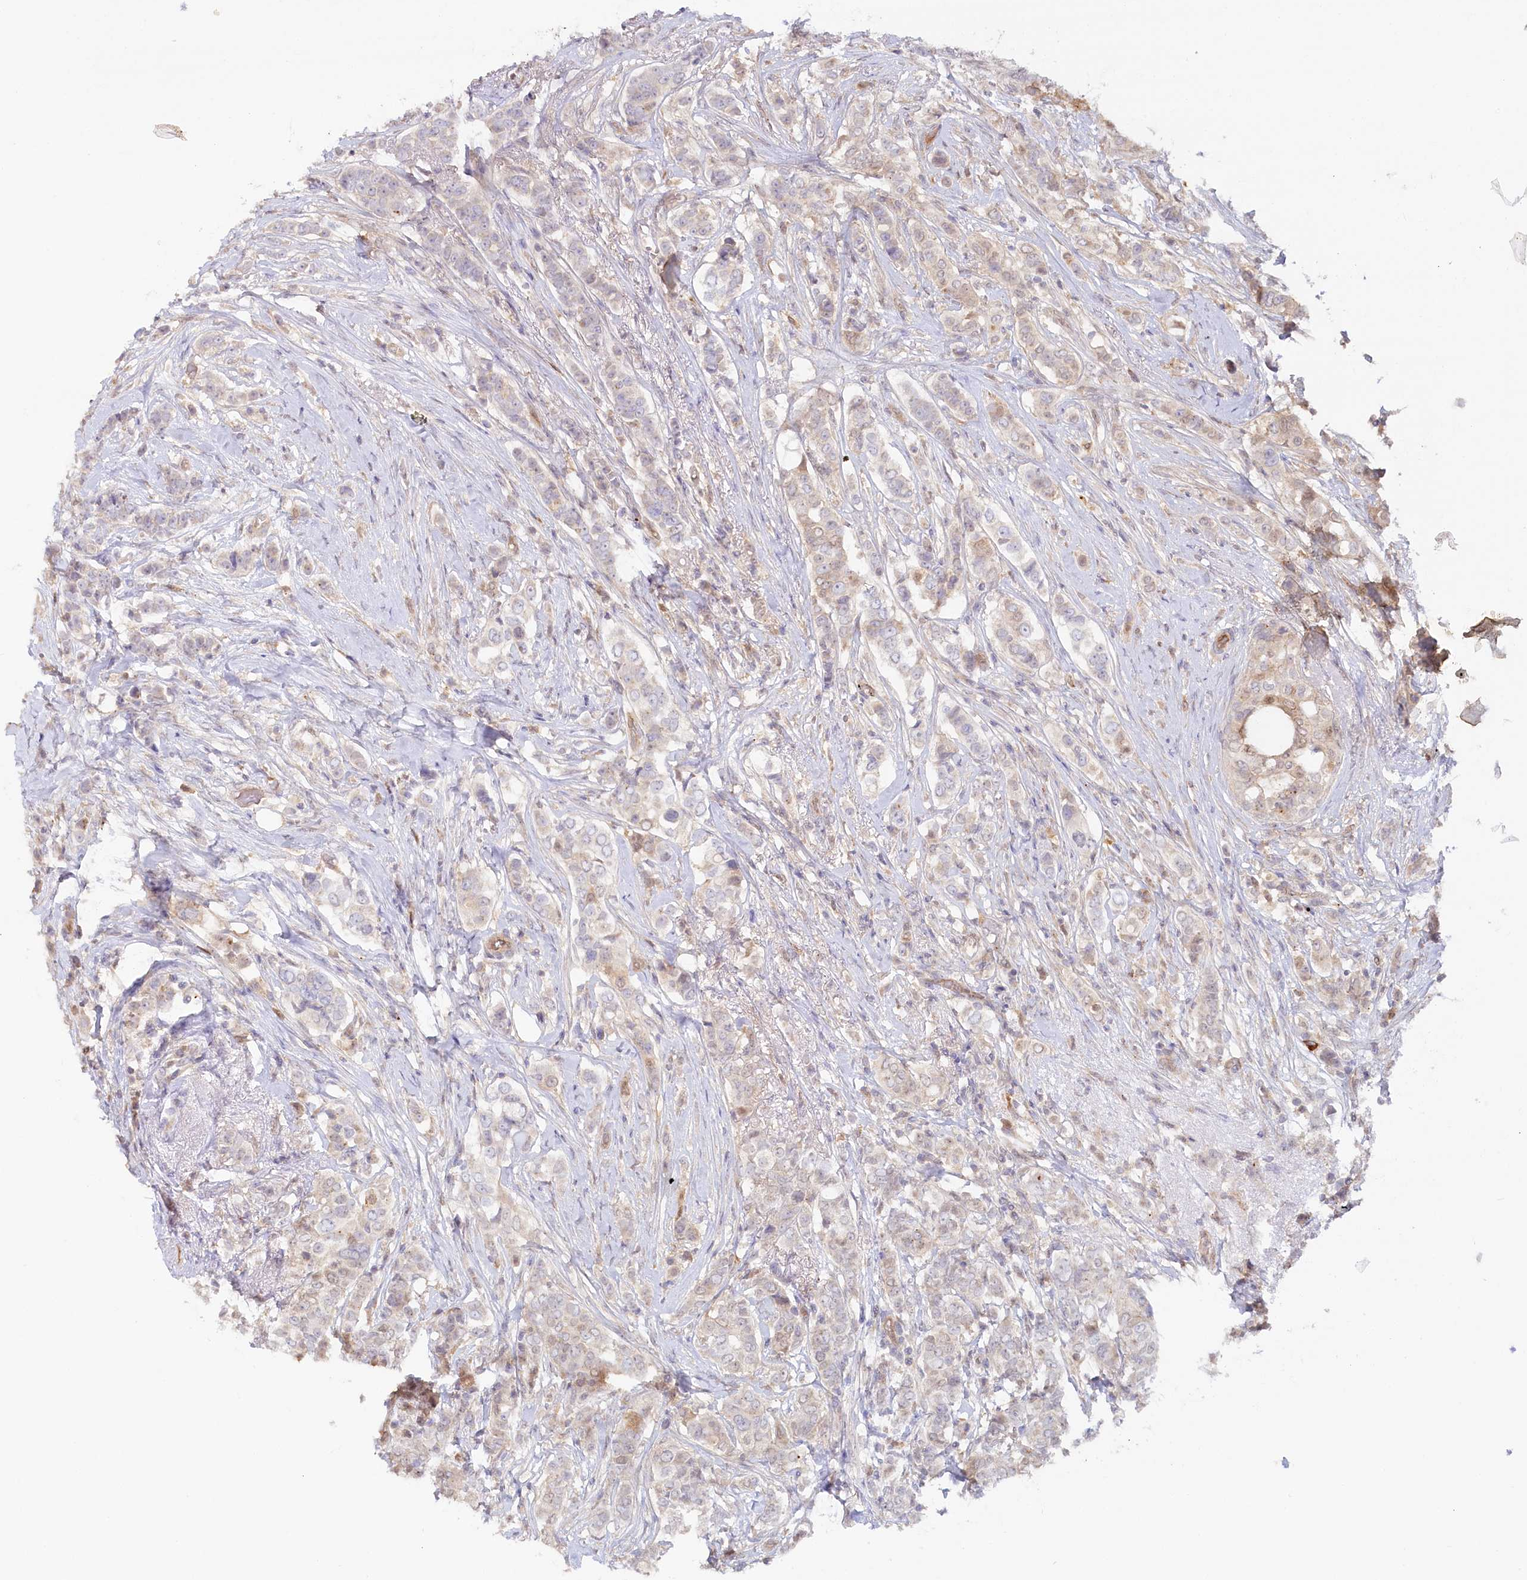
{"staining": {"intensity": "weak", "quantity": "25%-75%", "location": "cytoplasmic/membranous,nuclear"}, "tissue": "breast cancer", "cell_type": "Tumor cells", "image_type": "cancer", "snomed": [{"axis": "morphology", "description": "Lobular carcinoma"}, {"axis": "topography", "description": "Breast"}], "caption": "Immunohistochemical staining of human breast cancer shows low levels of weak cytoplasmic/membranous and nuclear protein expression in approximately 25%-75% of tumor cells. (DAB (3,3'-diaminobenzidine) IHC with brightfield microscopy, high magnification).", "gene": "GBE1", "patient": {"sex": "female", "age": 51}}